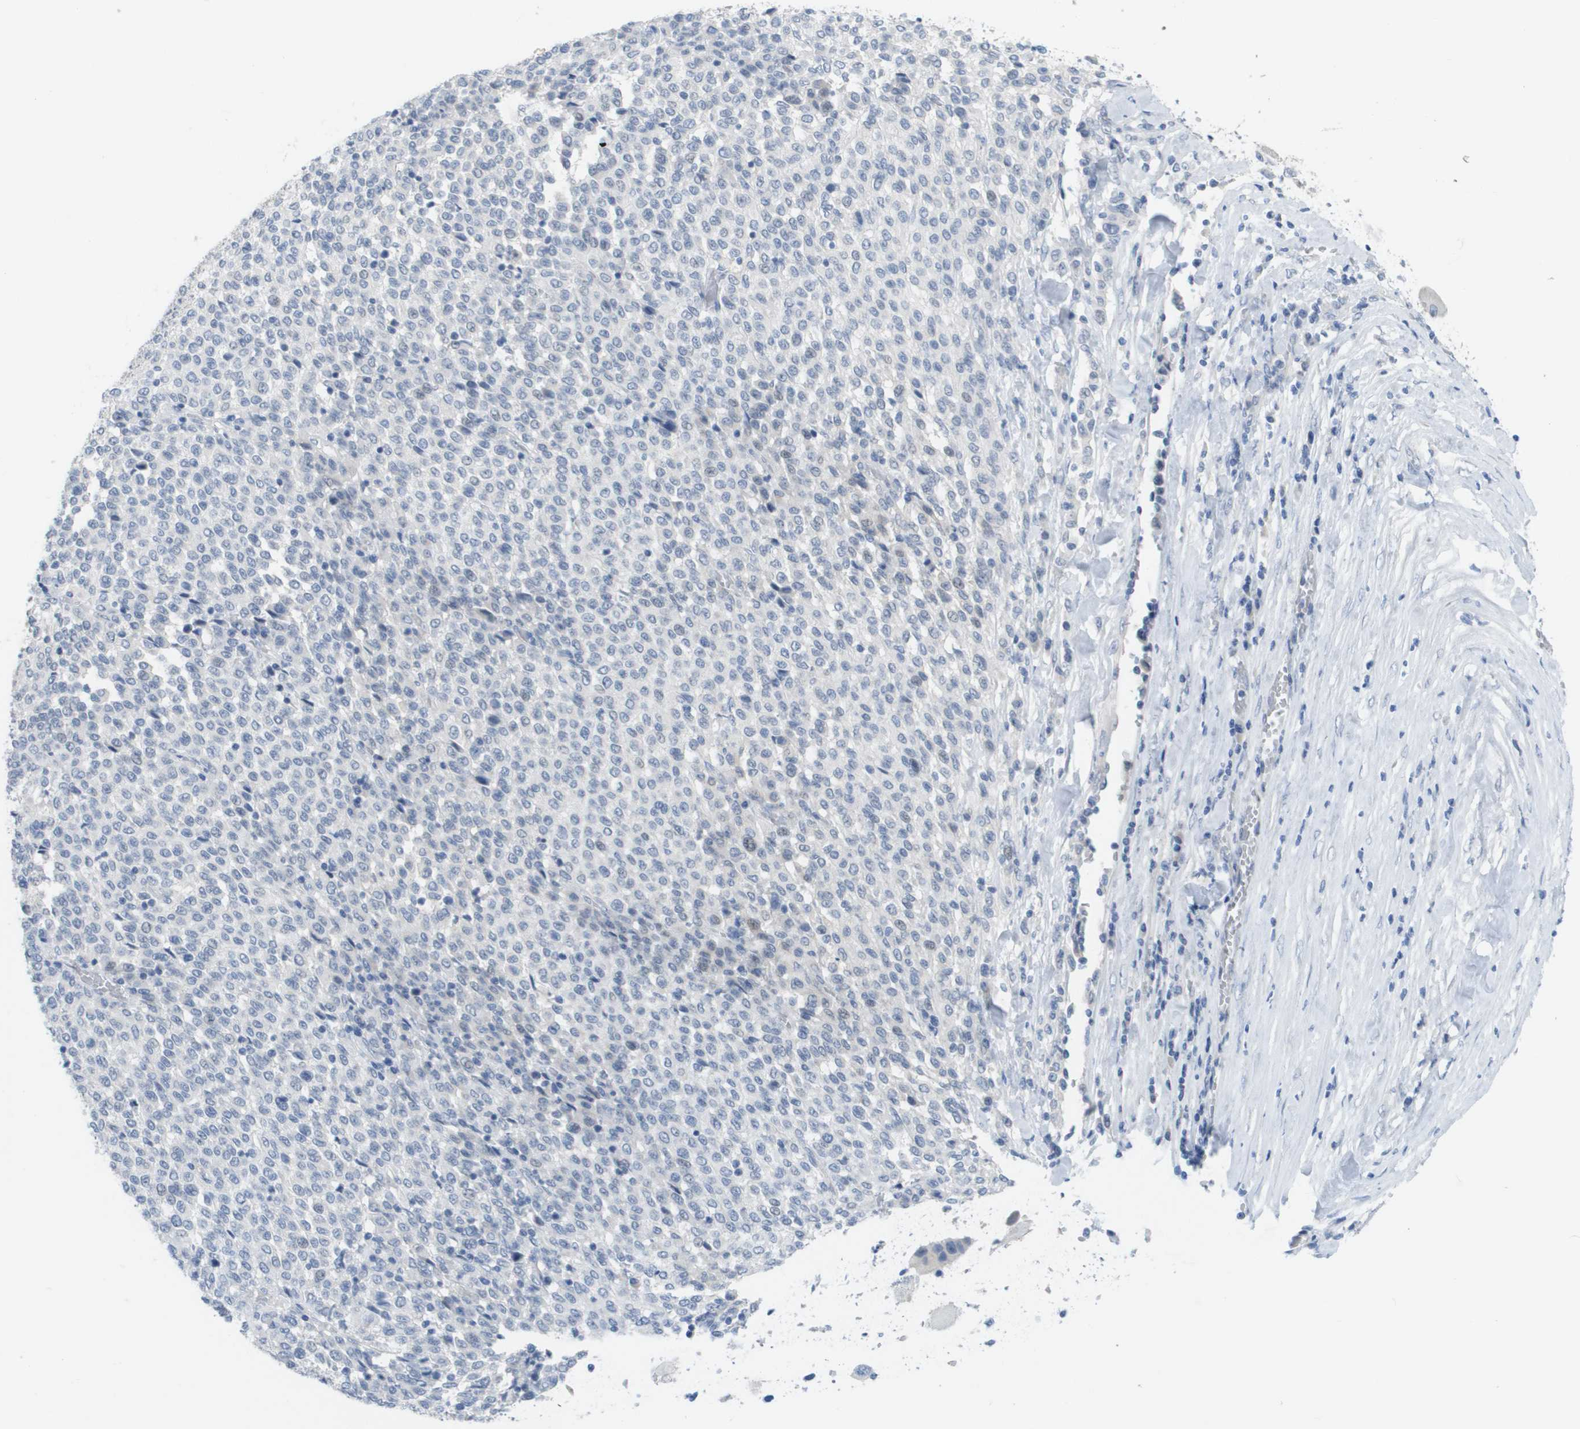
{"staining": {"intensity": "negative", "quantity": "none", "location": "none"}, "tissue": "melanoma", "cell_type": "Tumor cells", "image_type": "cancer", "snomed": [{"axis": "morphology", "description": "Malignant melanoma, Metastatic site"}, {"axis": "topography", "description": "Pancreas"}], "caption": "Tumor cells are negative for brown protein staining in malignant melanoma (metastatic site). (DAB (3,3'-diaminobenzidine) immunohistochemistry (IHC) visualized using brightfield microscopy, high magnification).", "gene": "PDE4A", "patient": {"sex": "female", "age": 30}}